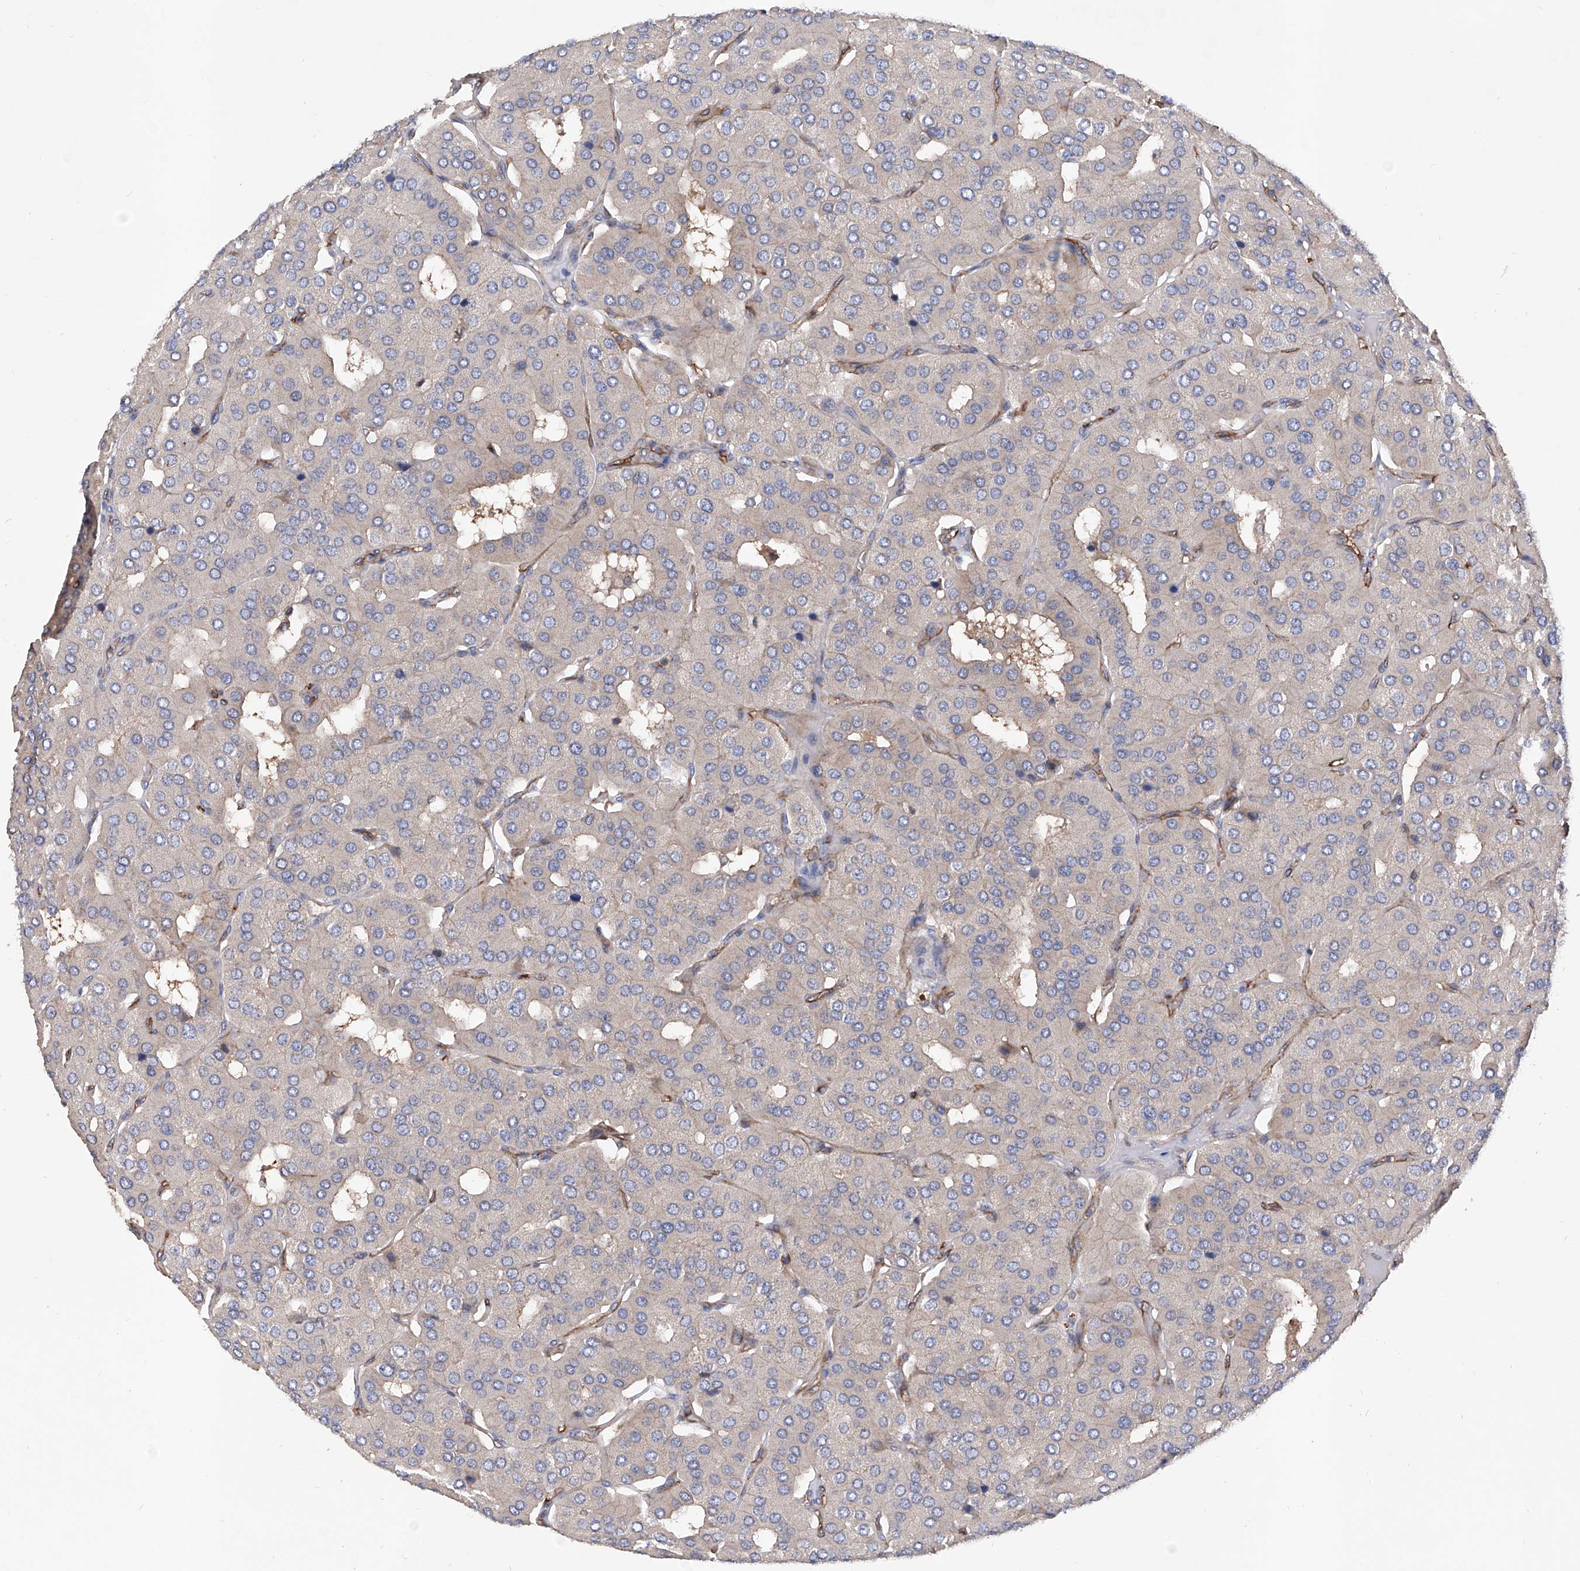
{"staining": {"intensity": "negative", "quantity": "none", "location": "none"}, "tissue": "parathyroid gland", "cell_type": "Glandular cells", "image_type": "normal", "snomed": [{"axis": "morphology", "description": "Normal tissue, NOS"}, {"axis": "morphology", "description": "Adenoma, NOS"}, {"axis": "topography", "description": "Parathyroid gland"}], "caption": "Human parathyroid gland stained for a protein using immunohistochemistry (IHC) displays no expression in glandular cells.", "gene": "INPP5B", "patient": {"sex": "female", "age": 86}}